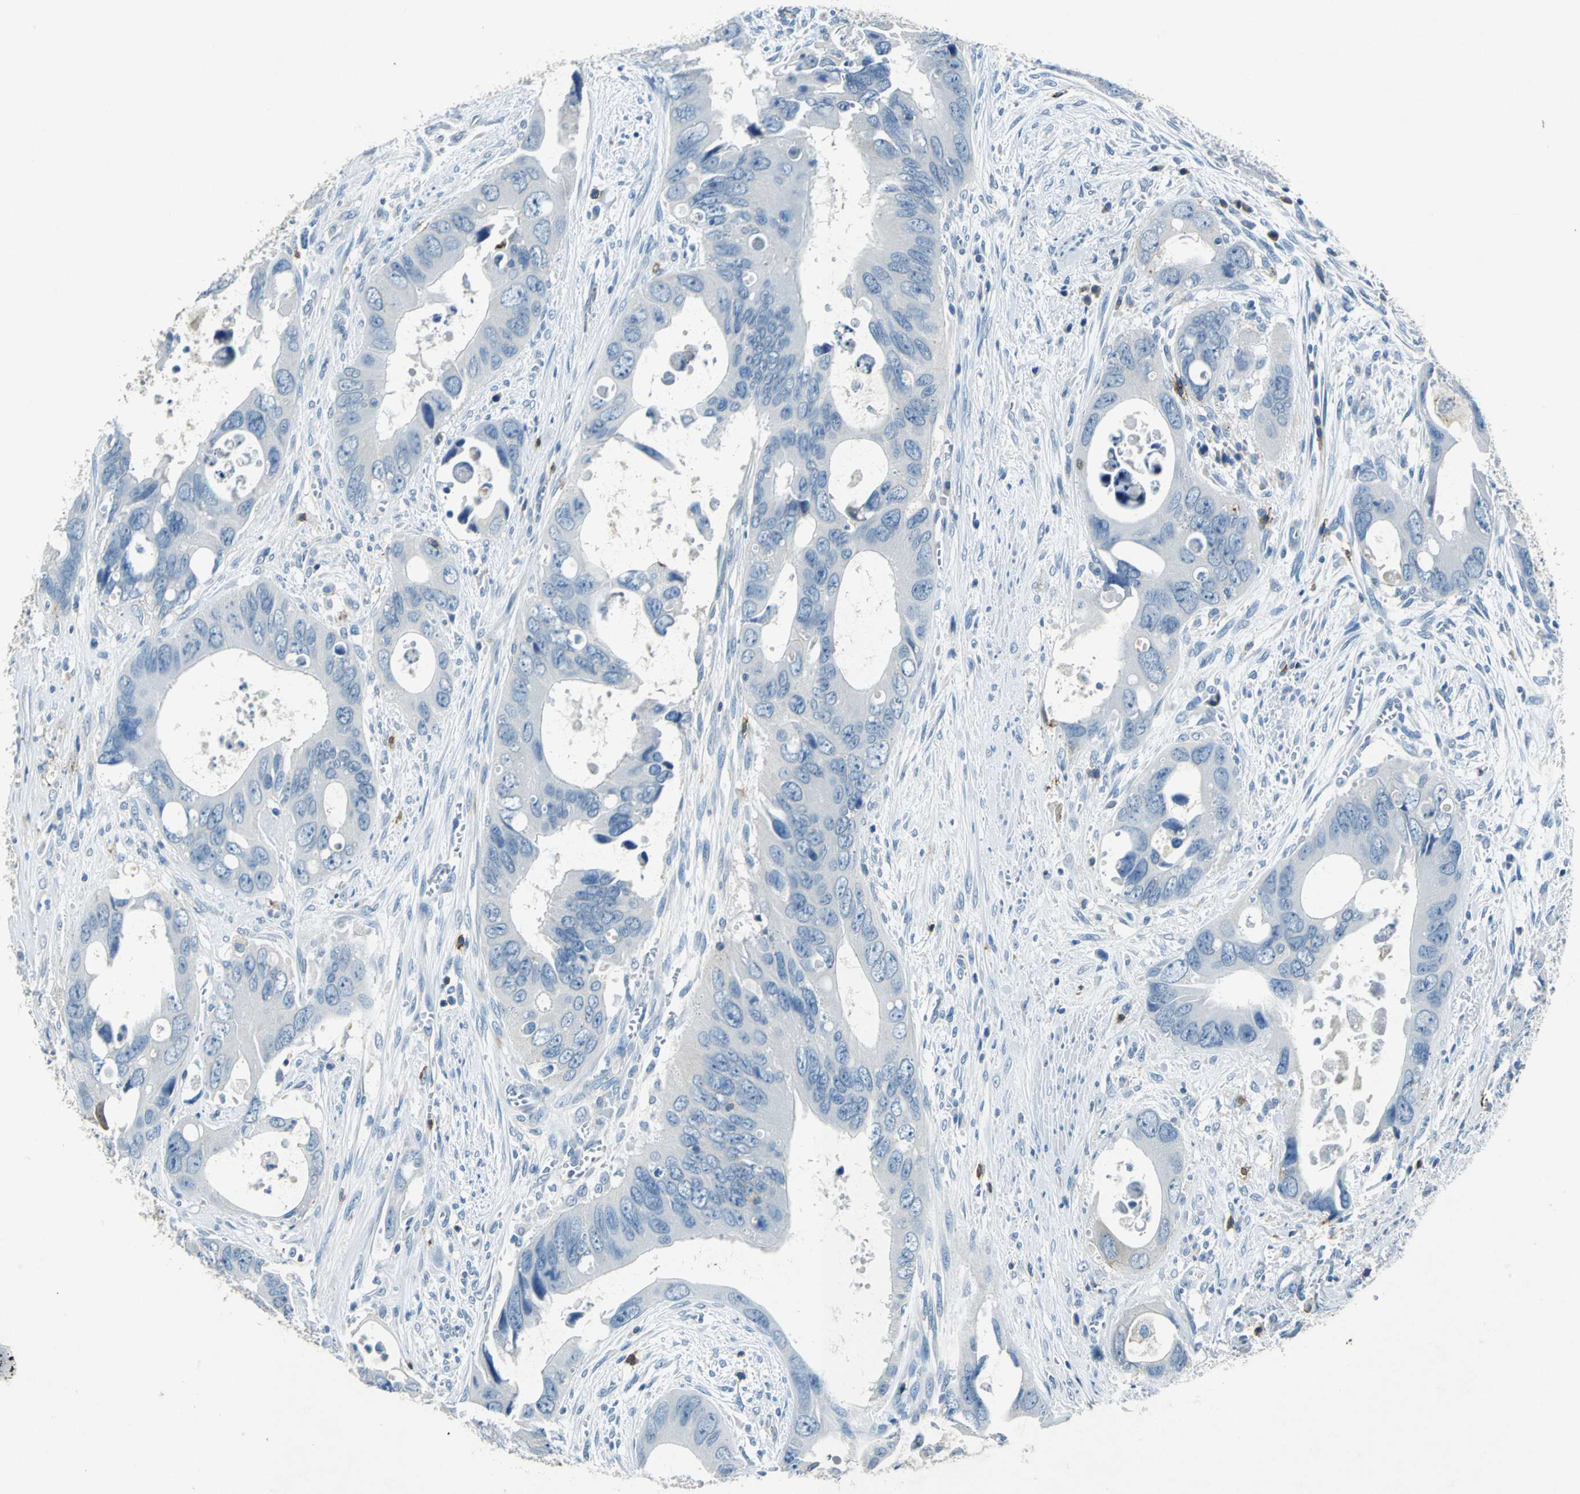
{"staining": {"intensity": "negative", "quantity": "none", "location": "none"}, "tissue": "colorectal cancer", "cell_type": "Tumor cells", "image_type": "cancer", "snomed": [{"axis": "morphology", "description": "Adenocarcinoma, NOS"}, {"axis": "topography", "description": "Rectum"}], "caption": "Photomicrograph shows no significant protein staining in tumor cells of colorectal cancer (adenocarcinoma).", "gene": "RPS13", "patient": {"sex": "male", "age": 70}}